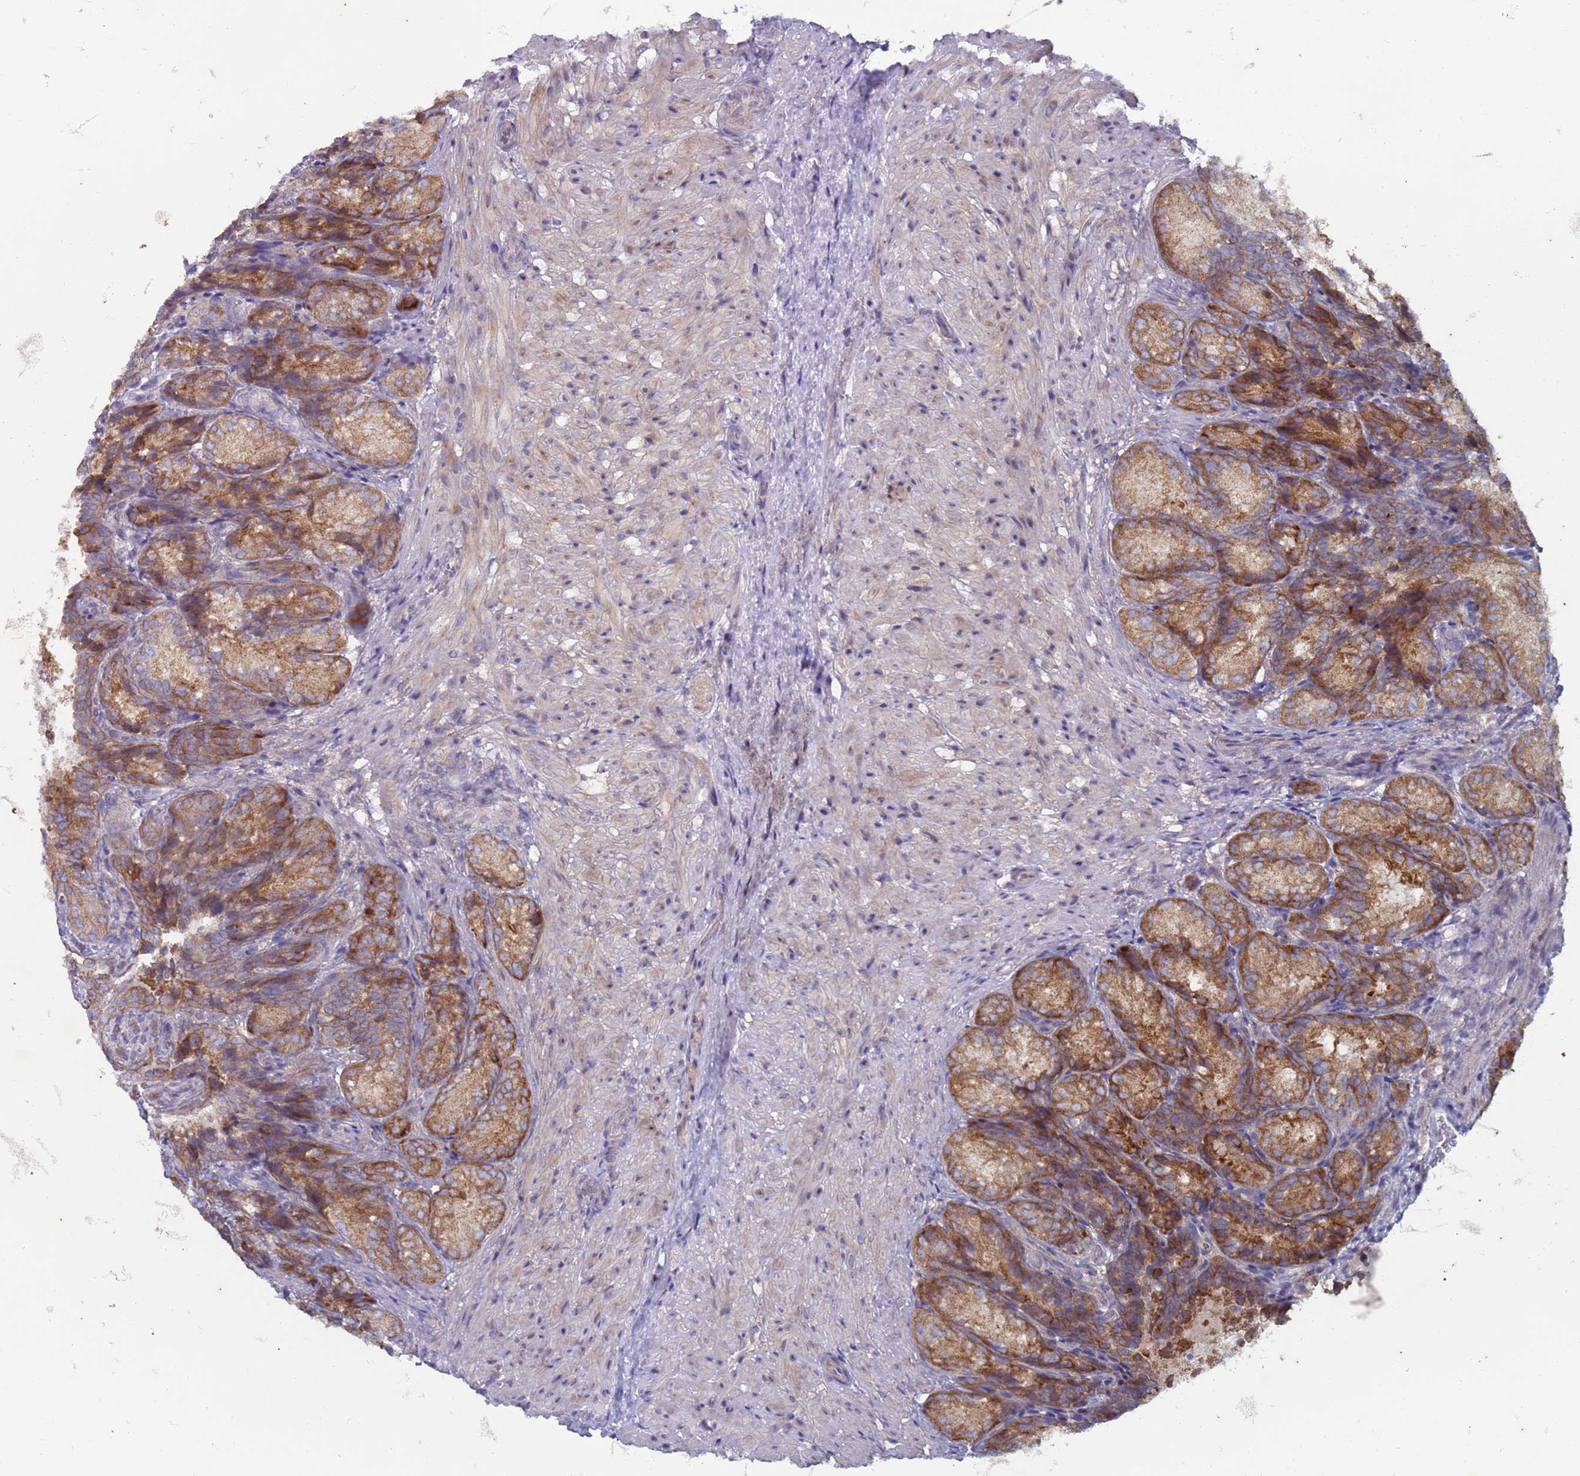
{"staining": {"intensity": "strong", "quantity": ">75%", "location": "cytoplasmic/membranous"}, "tissue": "seminal vesicle", "cell_type": "Glandular cells", "image_type": "normal", "snomed": [{"axis": "morphology", "description": "Normal tissue, NOS"}, {"axis": "topography", "description": "Seminal veicle"}], "caption": "IHC staining of normal seminal vesicle, which demonstrates high levels of strong cytoplasmic/membranous positivity in approximately >75% of glandular cells indicating strong cytoplasmic/membranous protein expression. The staining was performed using DAB (3,3'-diaminobenzidine) (brown) for protein detection and nuclei were counterstained in hematoxylin (blue).", "gene": "SUCO", "patient": {"sex": "male", "age": 58}}